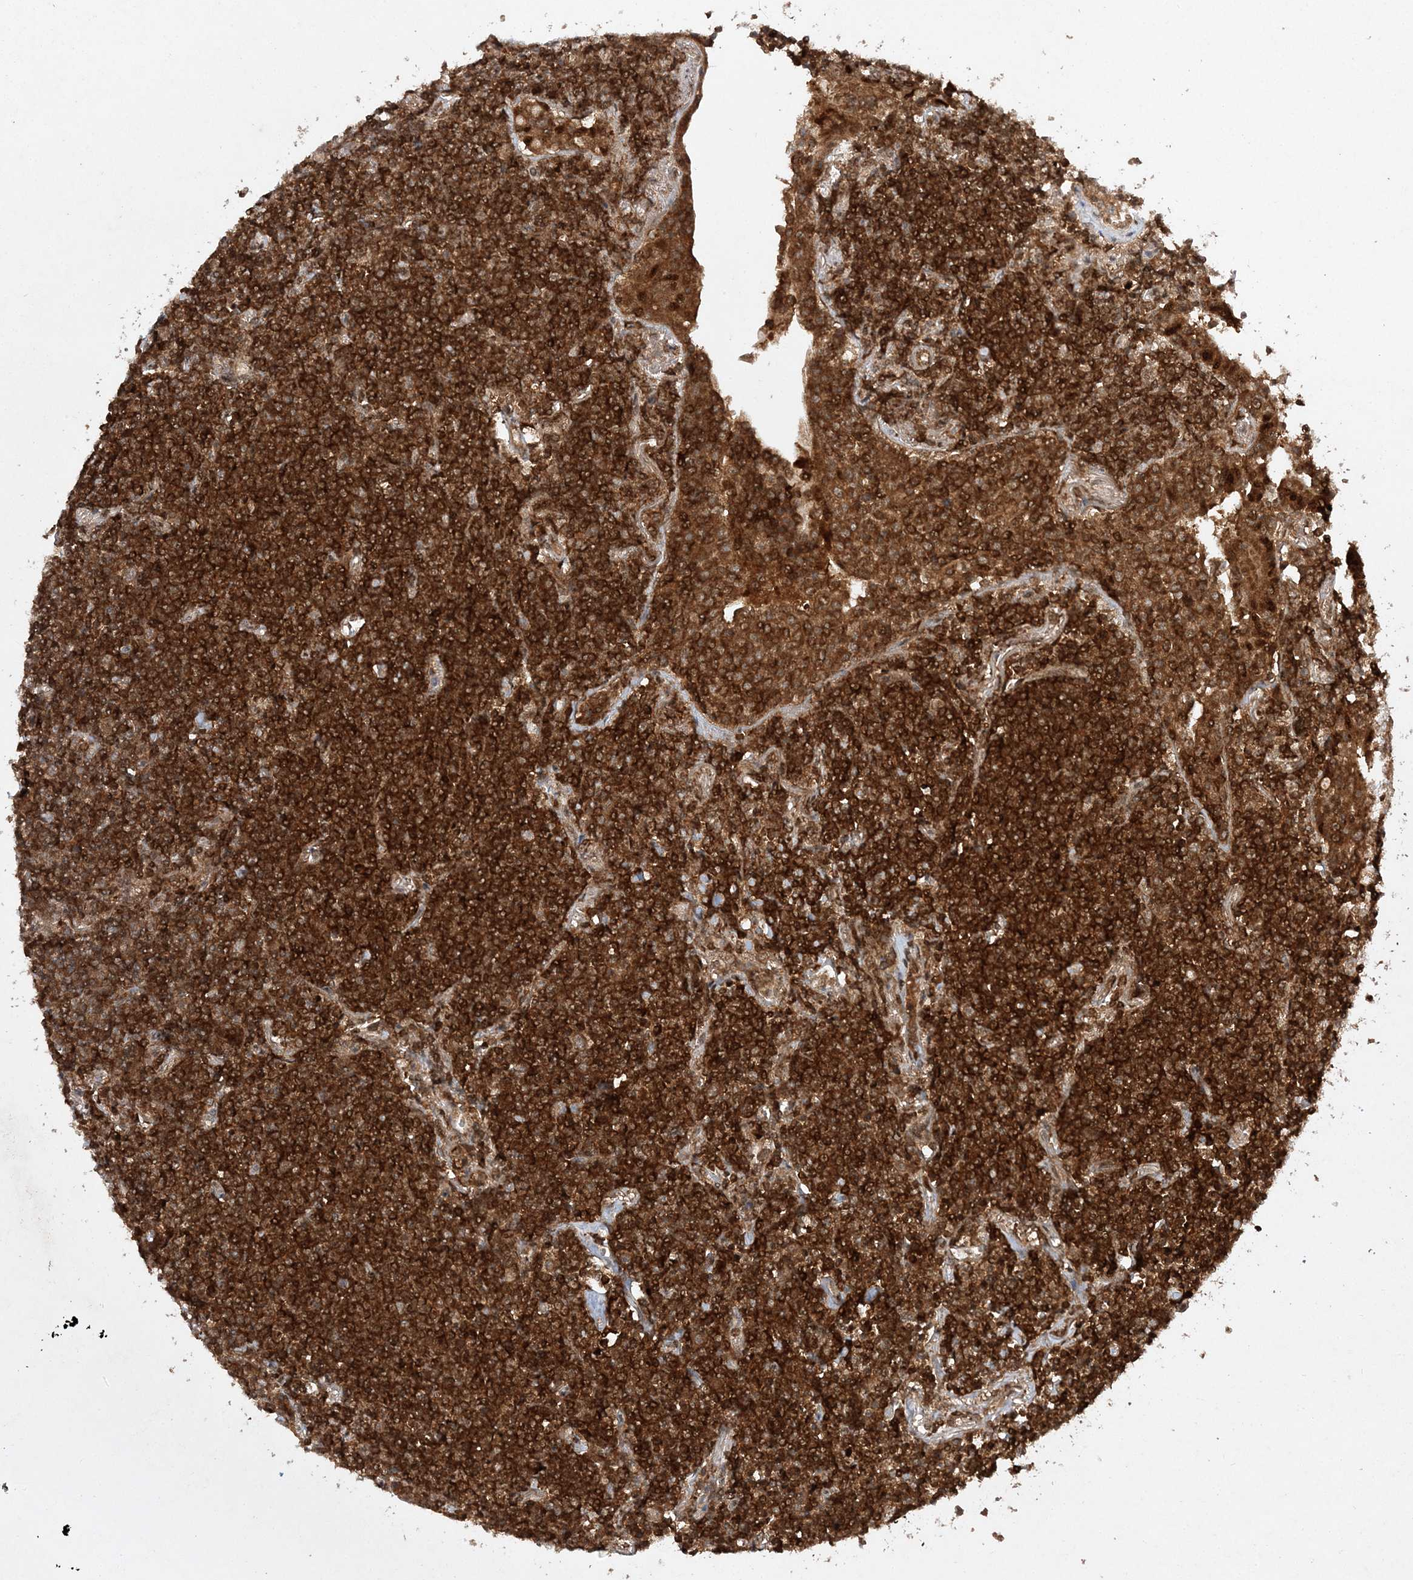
{"staining": {"intensity": "strong", "quantity": ">75%", "location": "cytoplasmic/membranous,nuclear"}, "tissue": "lymphoma", "cell_type": "Tumor cells", "image_type": "cancer", "snomed": [{"axis": "morphology", "description": "Malignant lymphoma, non-Hodgkin's type, Low grade"}, {"axis": "topography", "description": "Lung"}], "caption": "This is a micrograph of immunohistochemistry (IHC) staining of malignant lymphoma, non-Hodgkin's type (low-grade), which shows strong positivity in the cytoplasmic/membranous and nuclear of tumor cells.", "gene": "NIF3L1", "patient": {"sex": "female", "age": 71}}